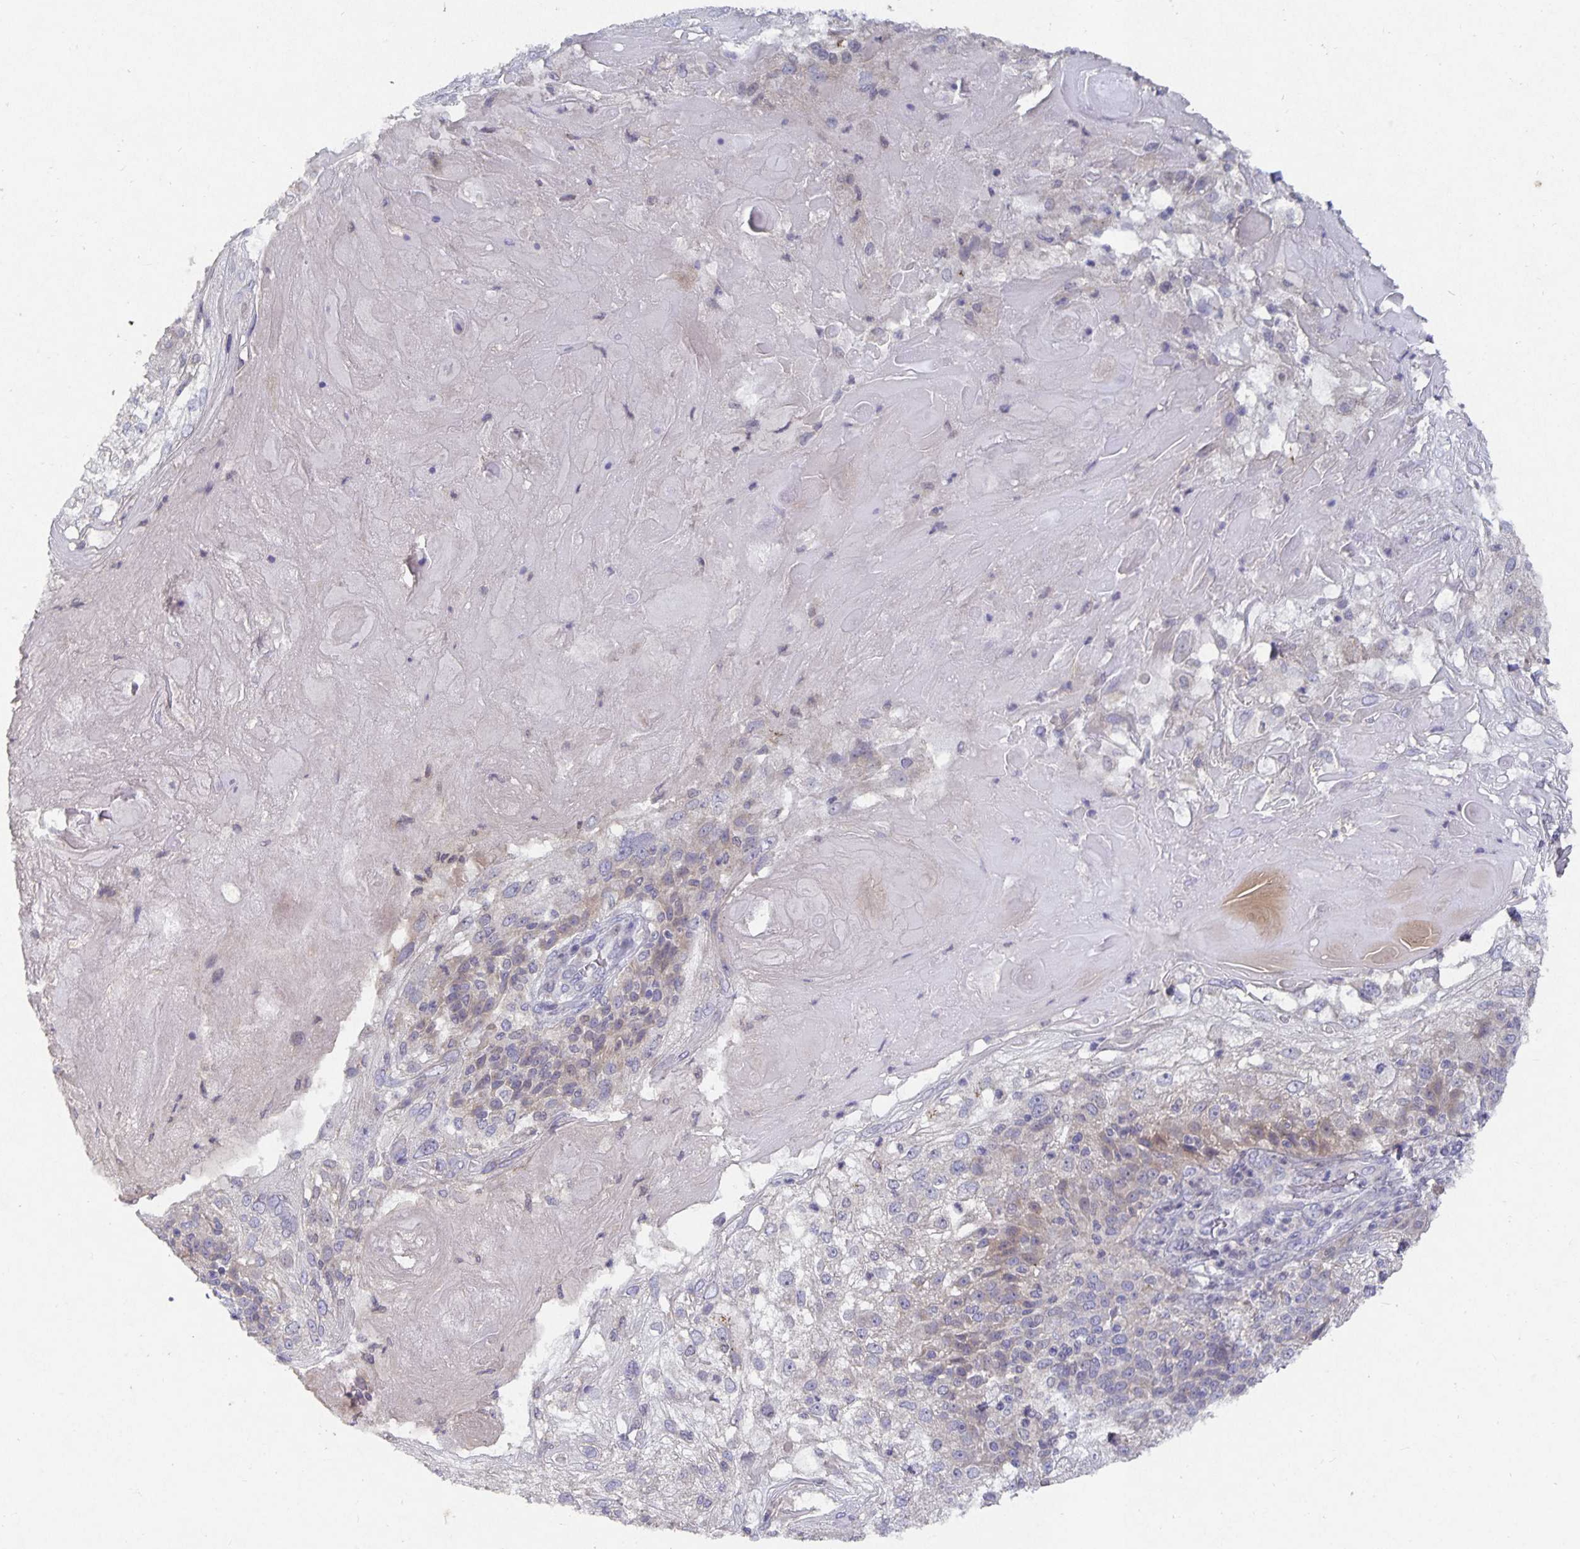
{"staining": {"intensity": "weak", "quantity": "<25%", "location": "cytoplasmic/membranous"}, "tissue": "skin cancer", "cell_type": "Tumor cells", "image_type": "cancer", "snomed": [{"axis": "morphology", "description": "Normal tissue, NOS"}, {"axis": "morphology", "description": "Squamous cell carcinoma, NOS"}, {"axis": "topography", "description": "Skin"}], "caption": "Tumor cells are negative for protein expression in human squamous cell carcinoma (skin).", "gene": "HEPN1", "patient": {"sex": "female", "age": 83}}